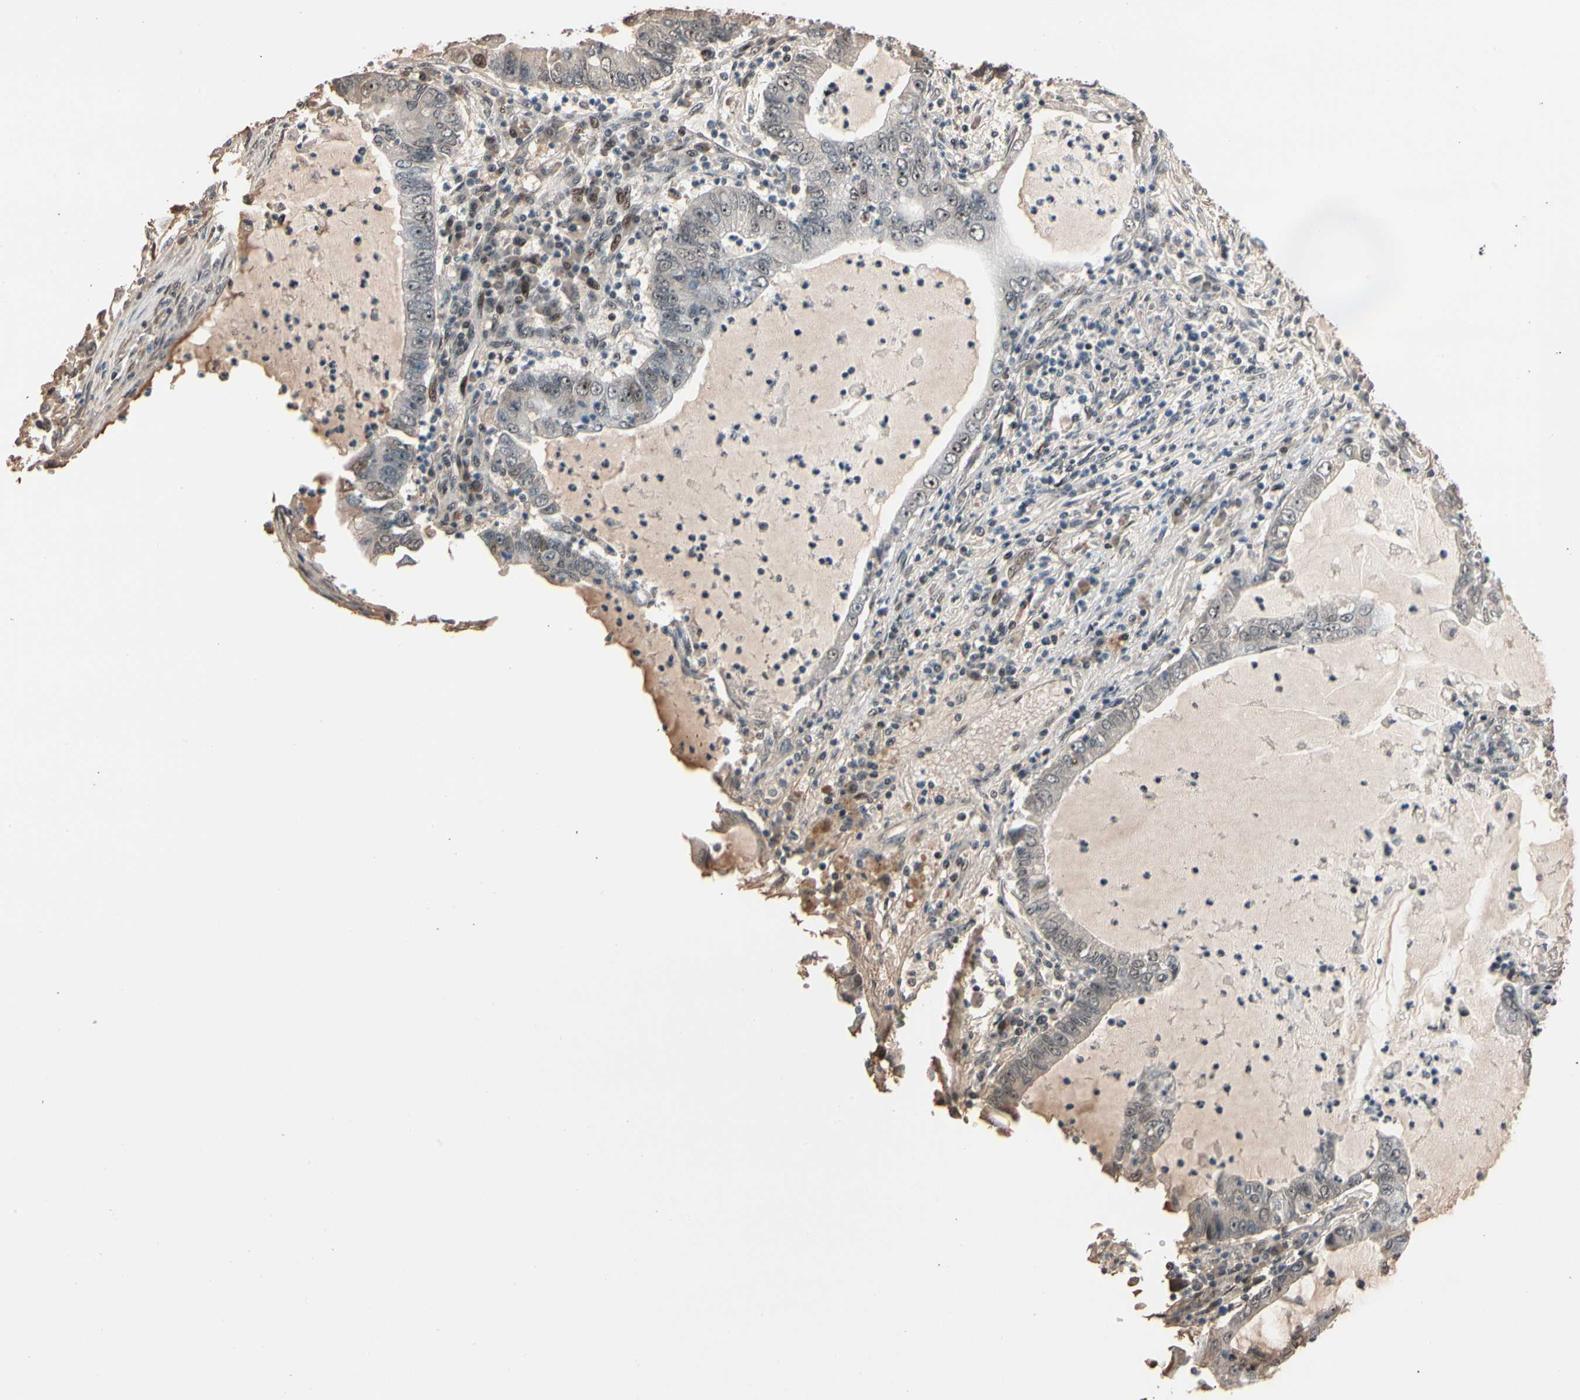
{"staining": {"intensity": "weak", "quantity": "25%-75%", "location": "nuclear"}, "tissue": "lung cancer", "cell_type": "Tumor cells", "image_type": "cancer", "snomed": [{"axis": "morphology", "description": "Adenocarcinoma, NOS"}, {"axis": "topography", "description": "Lung"}], "caption": "The histopathology image demonstrates a brown stain indicating the presence of a protein in the nuclear of tumor cells in lung cancer.", "gene": "FOXO3", "patient": {"sex": "female", "age": 51}}